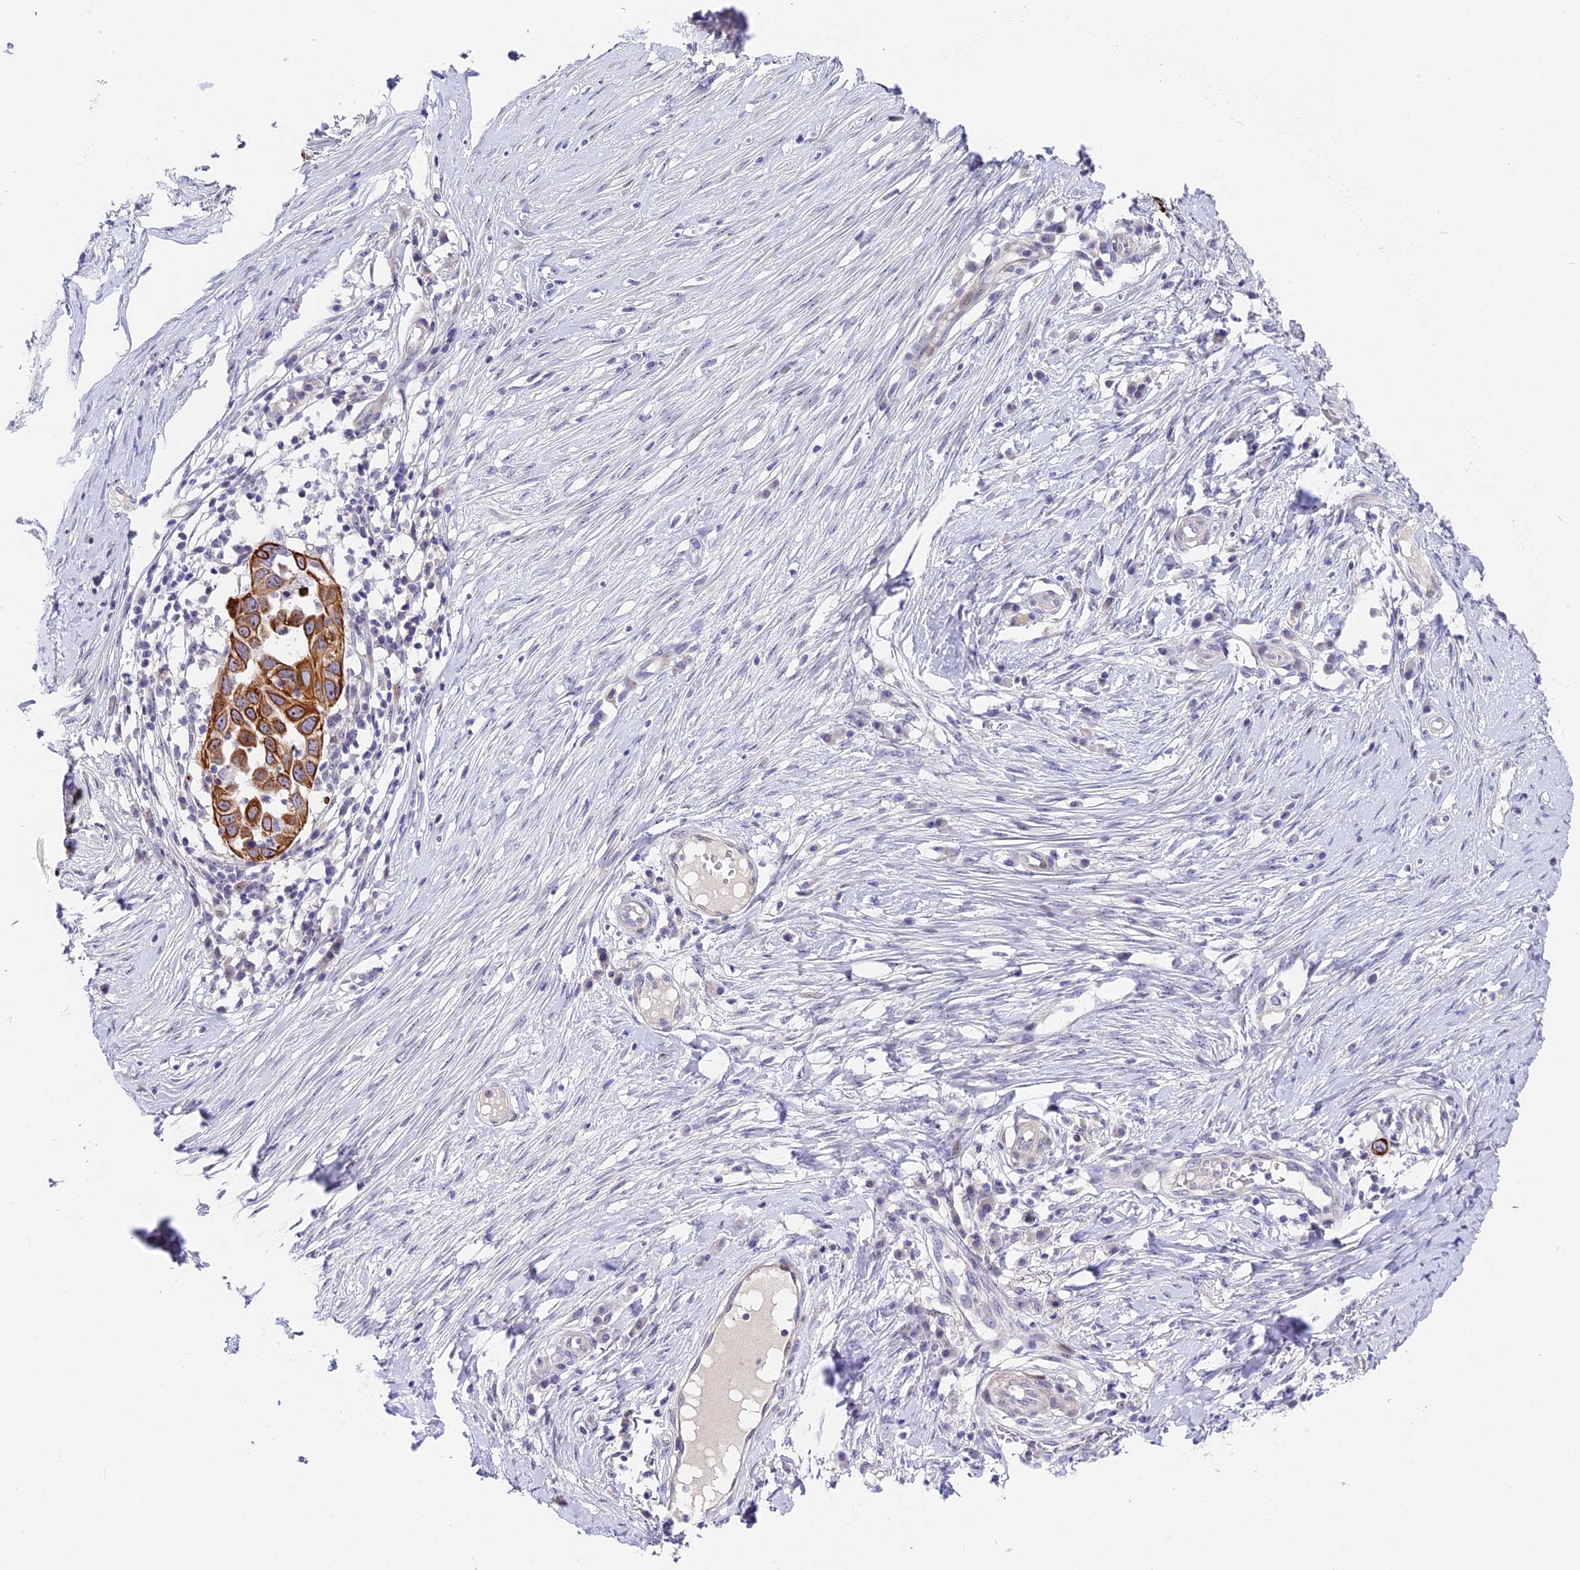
{"staining": {"intensity": "moderate", "quantity": "25%-75%", "location": "cytoplasmic/membranous"}, "tissue": "skin cancer", "cell_type": "Tumor cells", "image_type": "cancer", "snomed": [{"axis": "morphology", "description": "Squamous cell carcinoma, NOS"}, {"axis": "topography", "description": "Skin"}], "caption": "This histopathology image reveals IHC staining of human squamous cell carcinoma (skin), with medium moderate cytoplasmic/membranous expression in about 25%-75% of tumor cells.", "gene": "MIDN", "patient": {"sex": "female", "age": 44}}